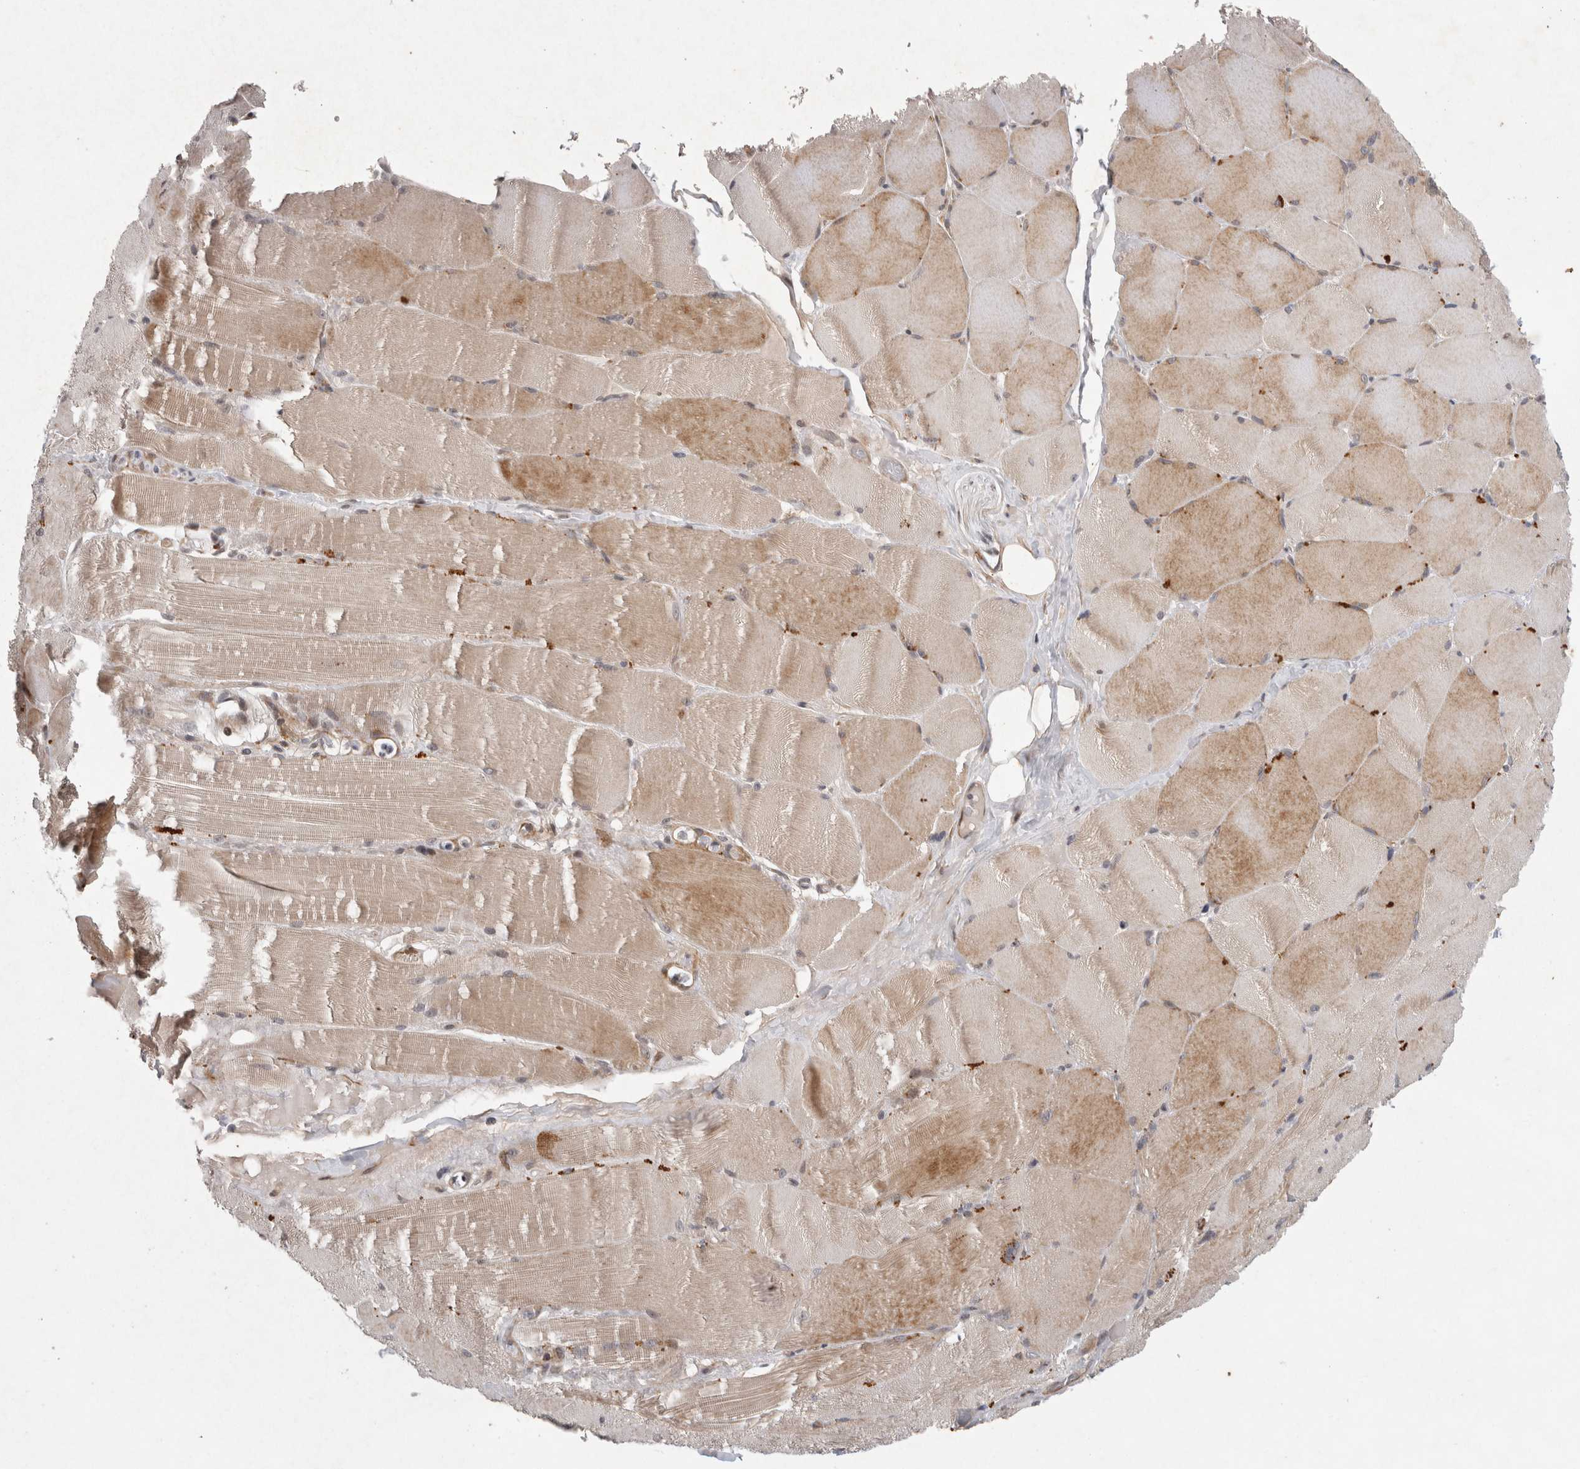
{"staining": {"intensity": "weak", "quantity": ">75%", "location": "cytoplasmic/membranous"}, "tissue": "skeletal muscle", "cell_type": "Myocytes", "image_type": "normal", "snomed": [{"axis": "morphology", "description": "Normal tissue, NOS"}, {"axis": "topography", "description": "Skin"}, {"axis": "topography", "description": "Skeletal muscle"}], "caption": "A low amount of weak cytoplasmic/membranous positivity is seen in about >75% of myocytes in normal skeletal muscle.", "gene": "CRISPLD1", "patient": {"sex": "male", "age": 83}}